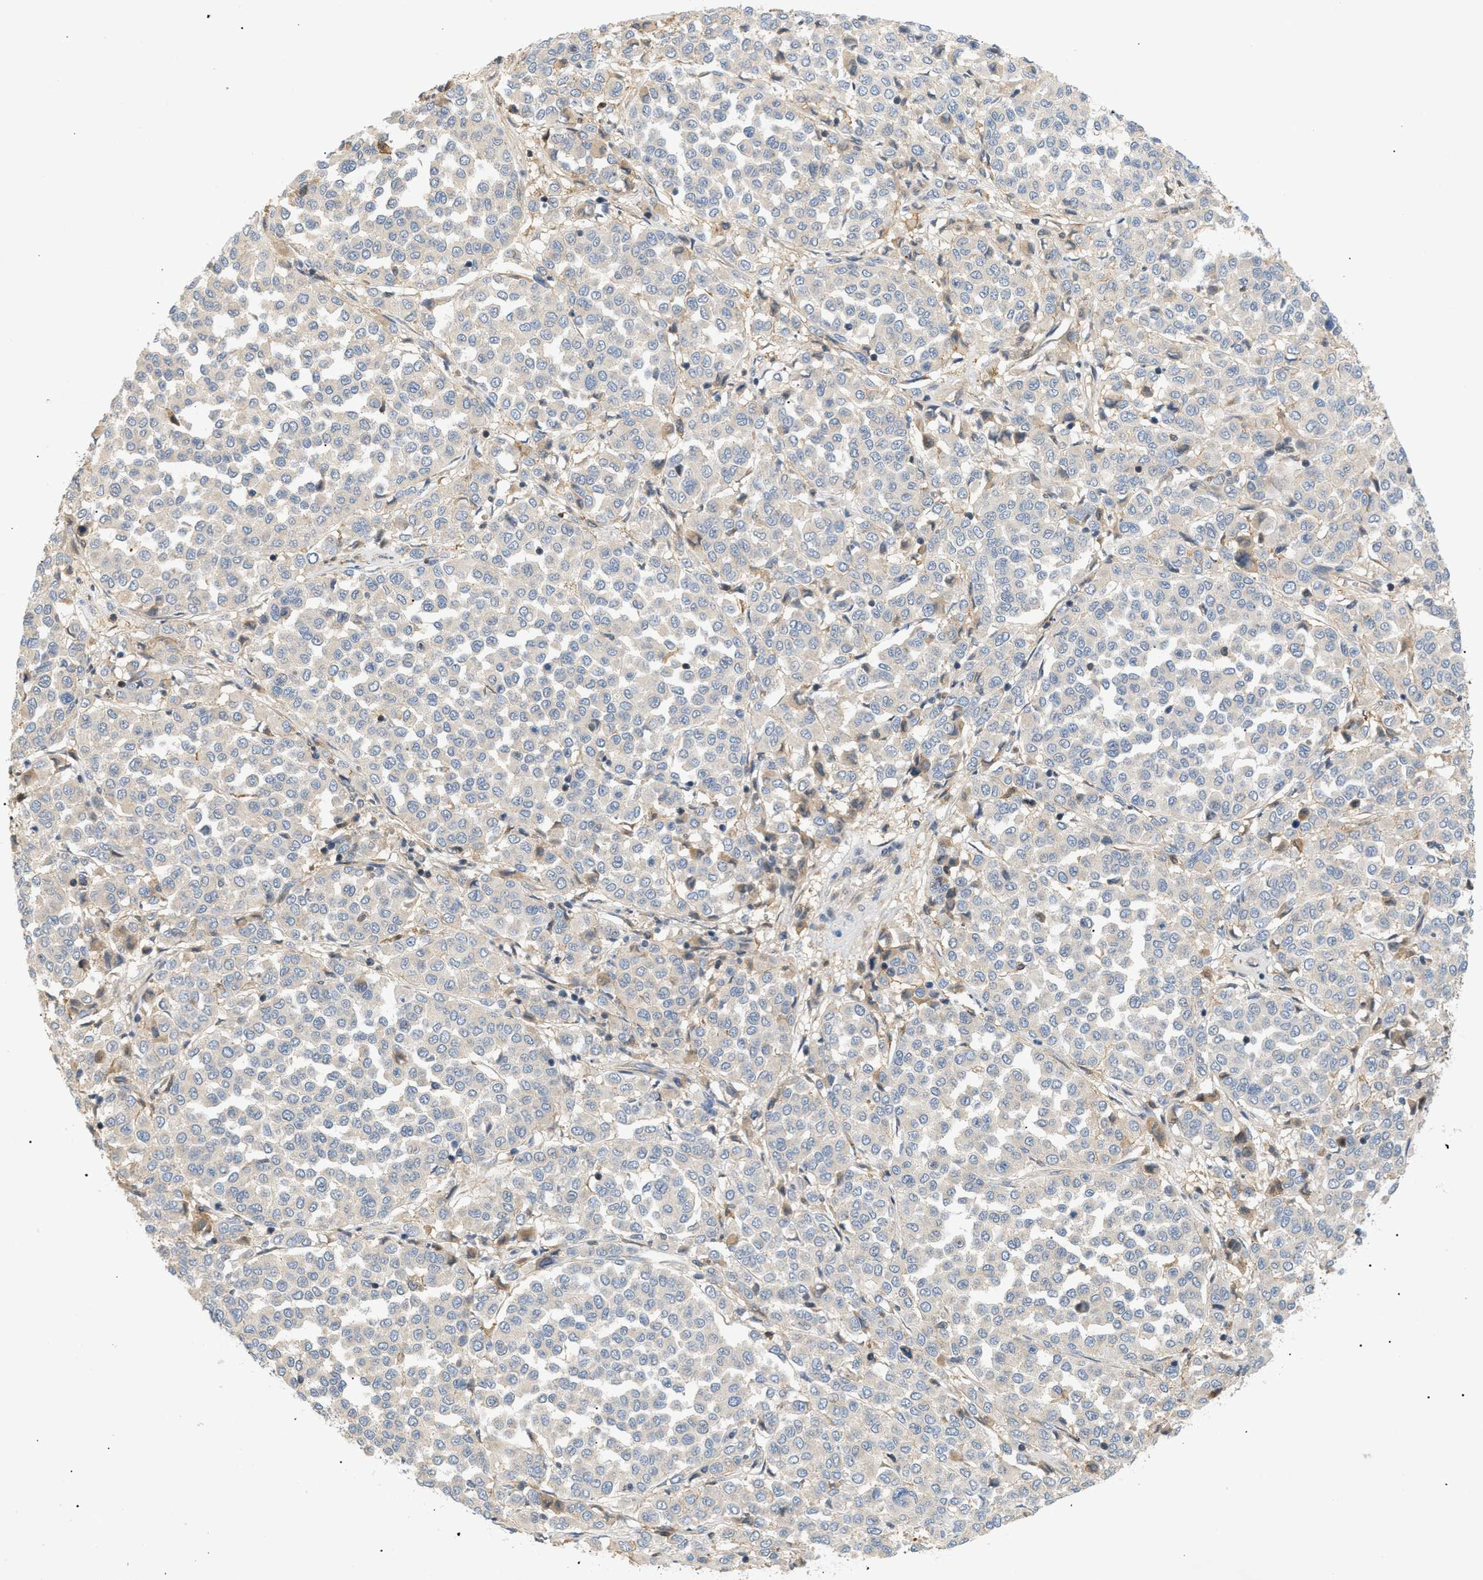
{"staining": {"intensity": "negative", "quantity": "none", "location": "none"}, "tissue": "melanoma", "cell_type": "Tumor cells", "image_type": "cancer", "snomed": [{"axis": "morphology", "description": "Malignant melanoma, Metastatic site"}, {"axis": "topography", "description": "Pancreas"}], "caption": "Immunohistochemical staining of malignant melanoma (metastatic site) exhibits no significant expression in tumor cells.", "gene": "FARS2", "patient": {"sex": "female", "age": 30}}